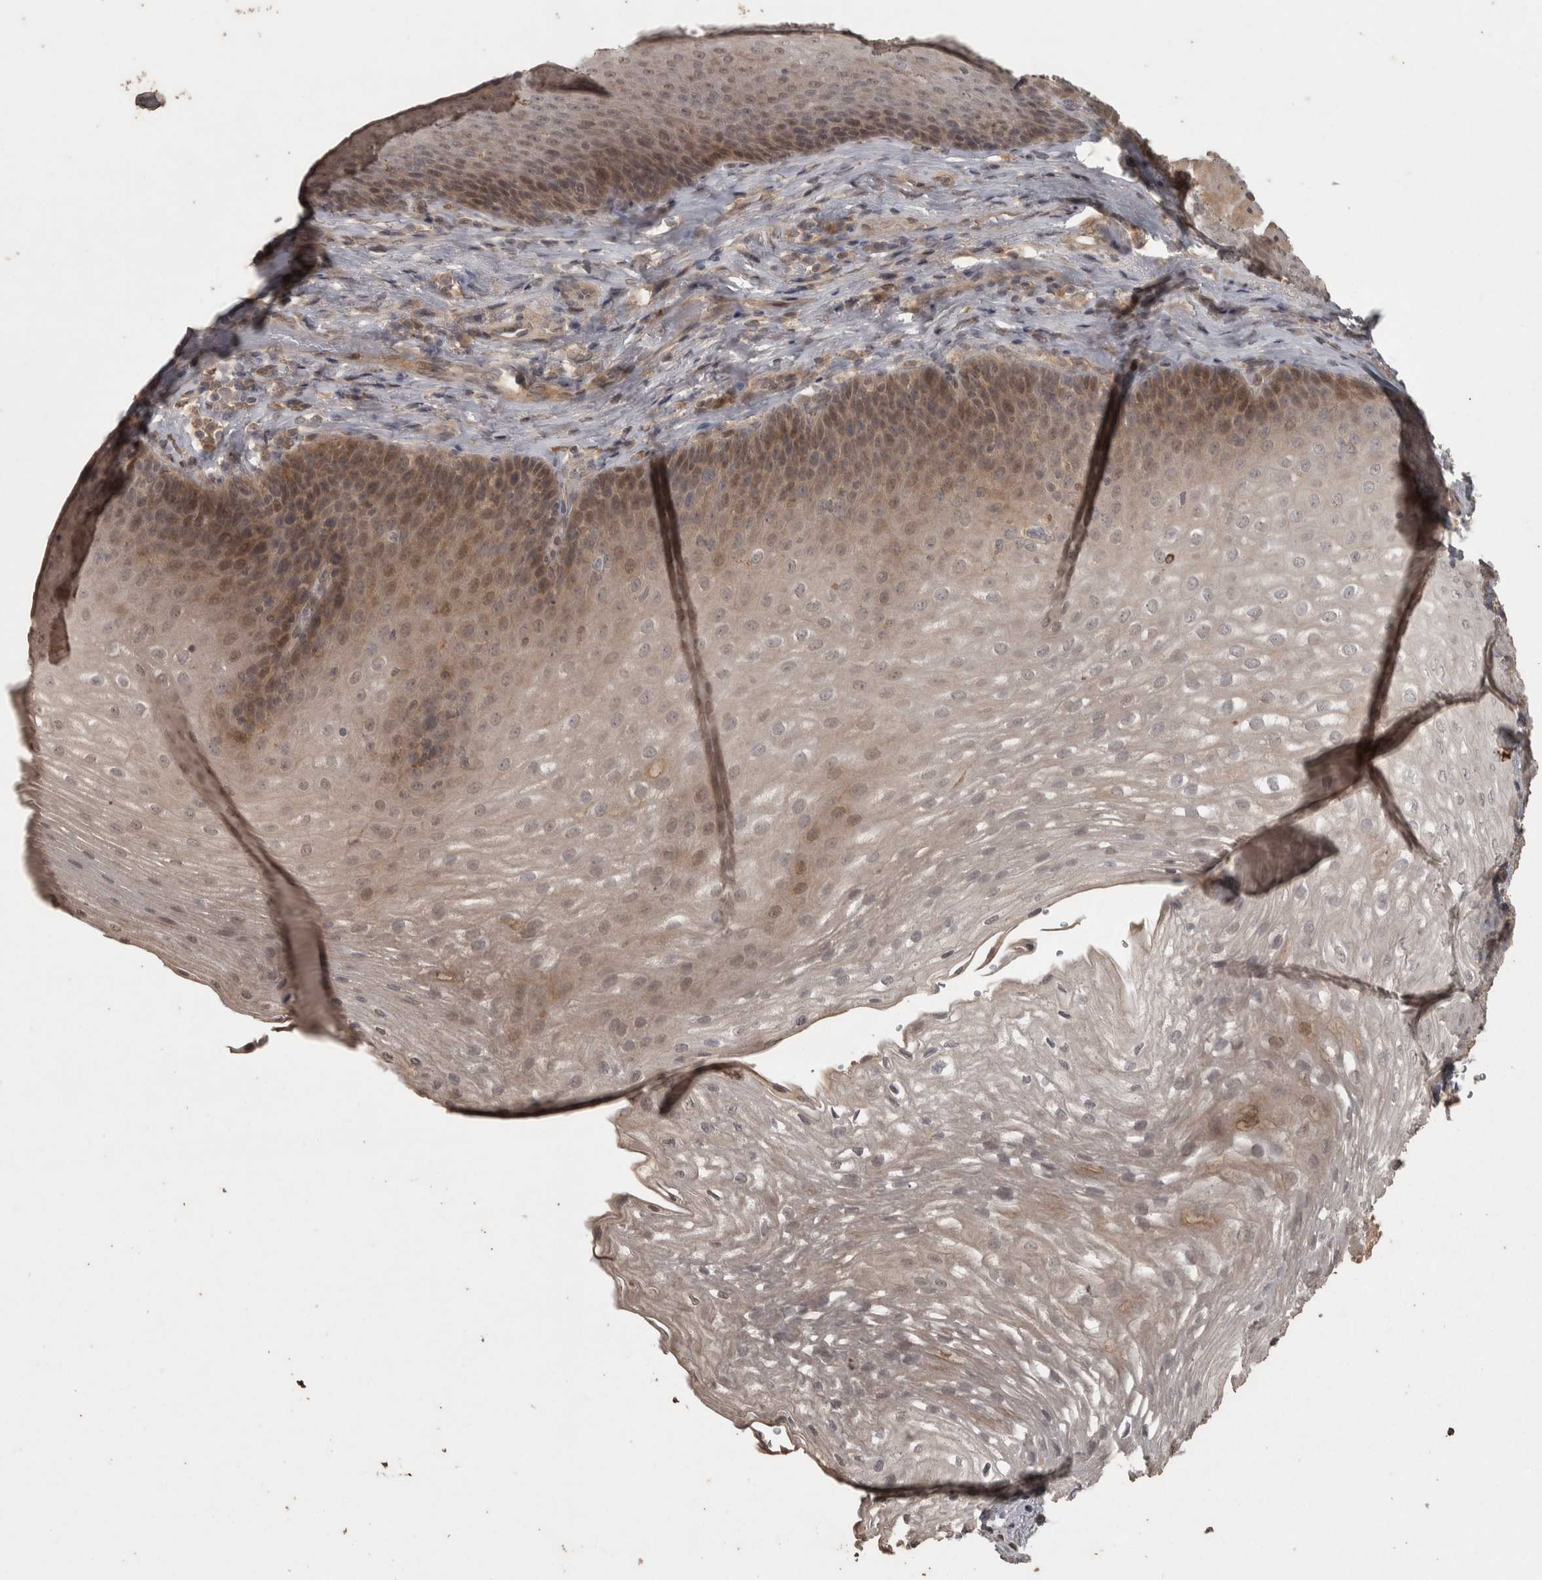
{"staining": {"intensity": "moderate", "quantity": "25%-75%", "location": "cytoplasmic/membranous,nuclear"}, "tissue": "esophagus", "cell_type": "Squamous epithelial cells", "image_type": "normal", "snomed": [{"axis": "morphology", "description": "Normal tissue, NOS"}, {"axis": "topography", "description": "Esophagus"}], "caption": "Immunohistochemistry (IHC) micrograph of benign human esophagus stained for a protein (brown), which reveals medium levels of moderate cytoplasmic/membranous,nuclear expression in approximately 25%-75% of squamous epithelial cells.", "gene": "ACO1", "patient": {"sex": "female", "age": 66}}